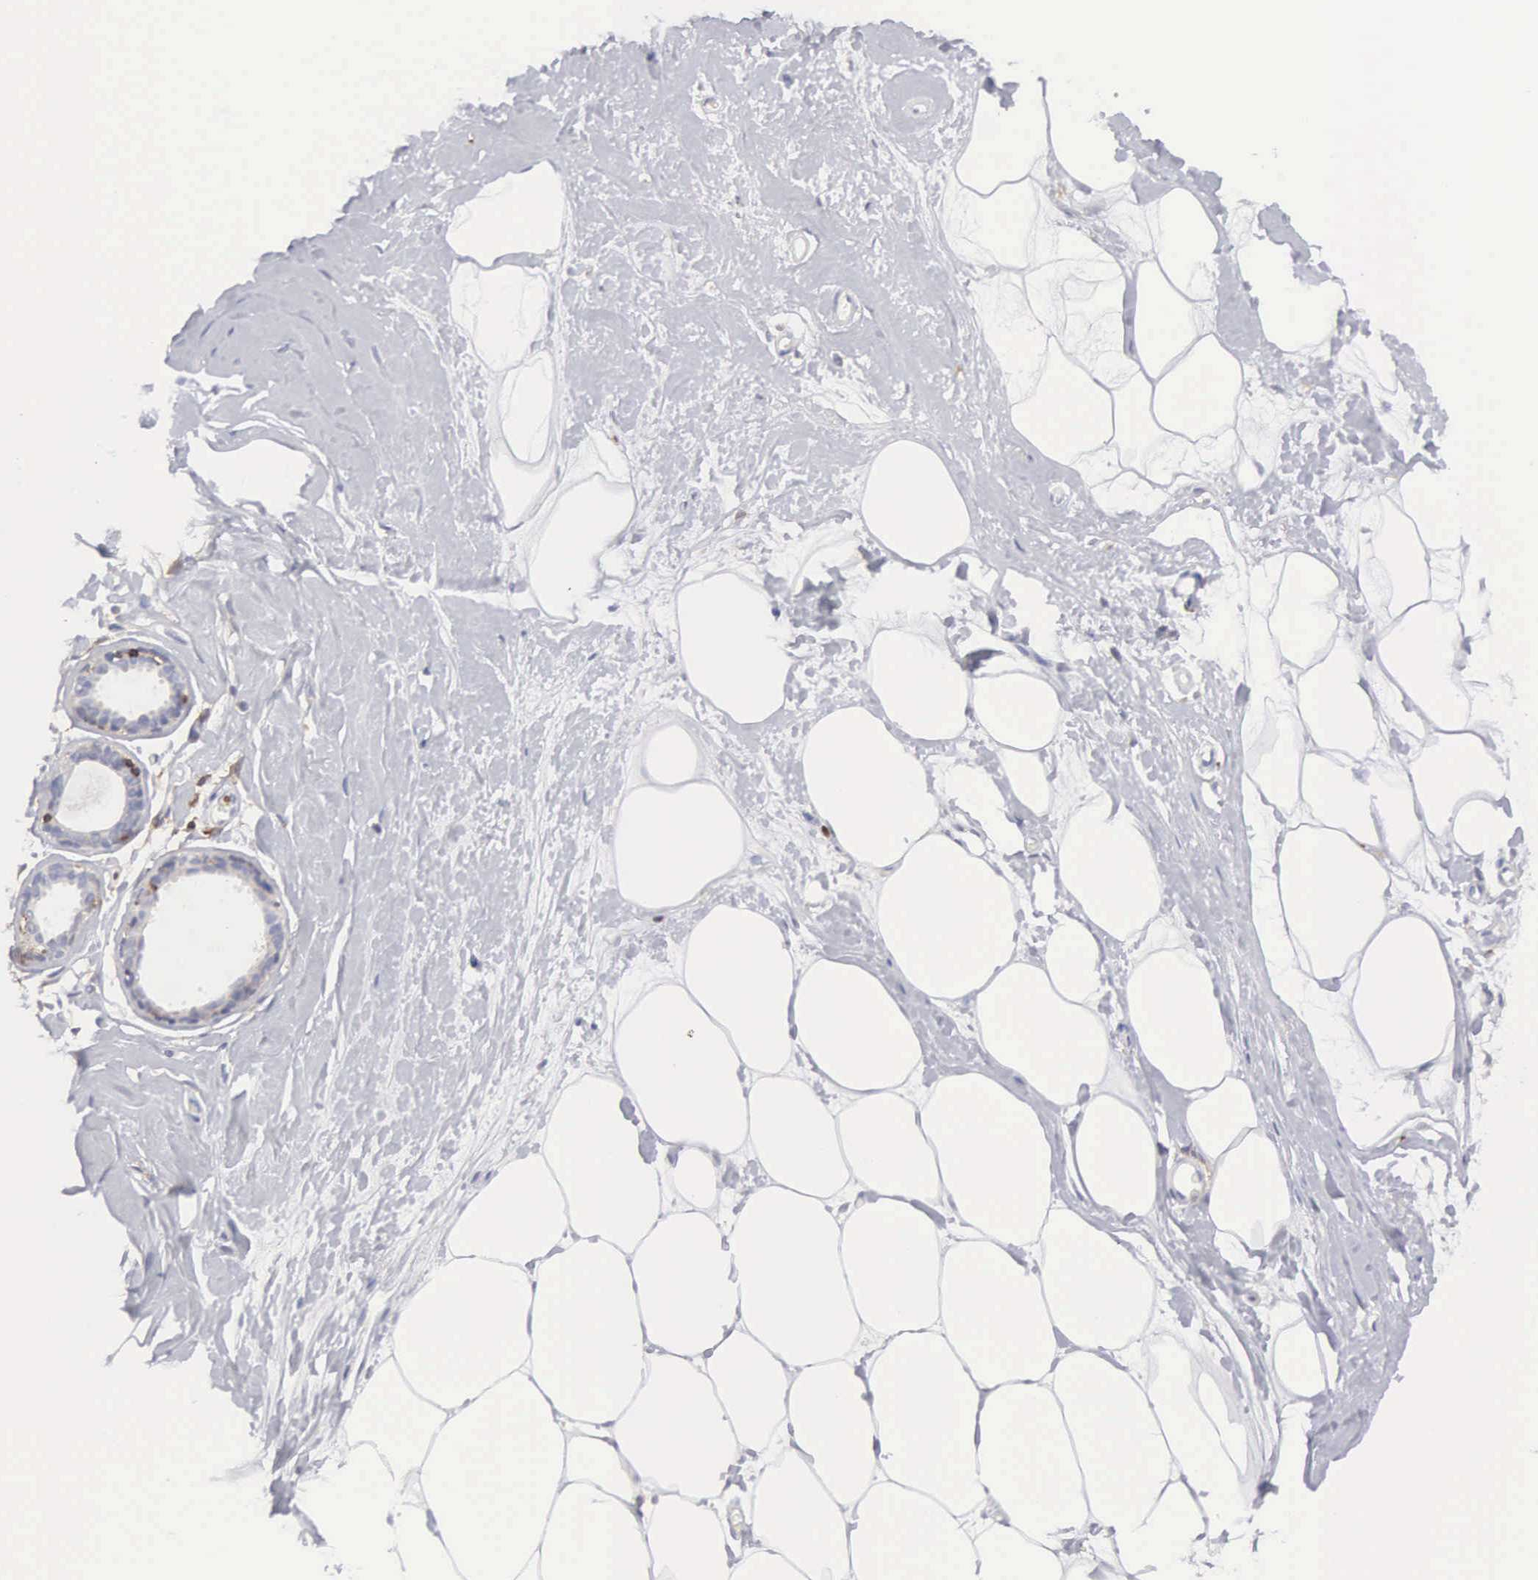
{"staining": {"intensity": "negative", "quantity": "none", "location": "none"}, "tissue": "breast", "cell_type": "Adipocytes", "image_type": "normal", "snomed": [{"axis": "morphology", "description": "Normal tissue, NOS"}, {"axis": "topography", "description": "Breast"}], "caption": "High magnification brightfield microscopy of unremarkable breast stained with DAB (3,3'-diaminobenzidine) (brown) and counterstained with hematoxylin (blue): adipocytes show no significant staining.", "gene": "ENSG00000285304", "patient": {"sex": "female", "age": 44}}